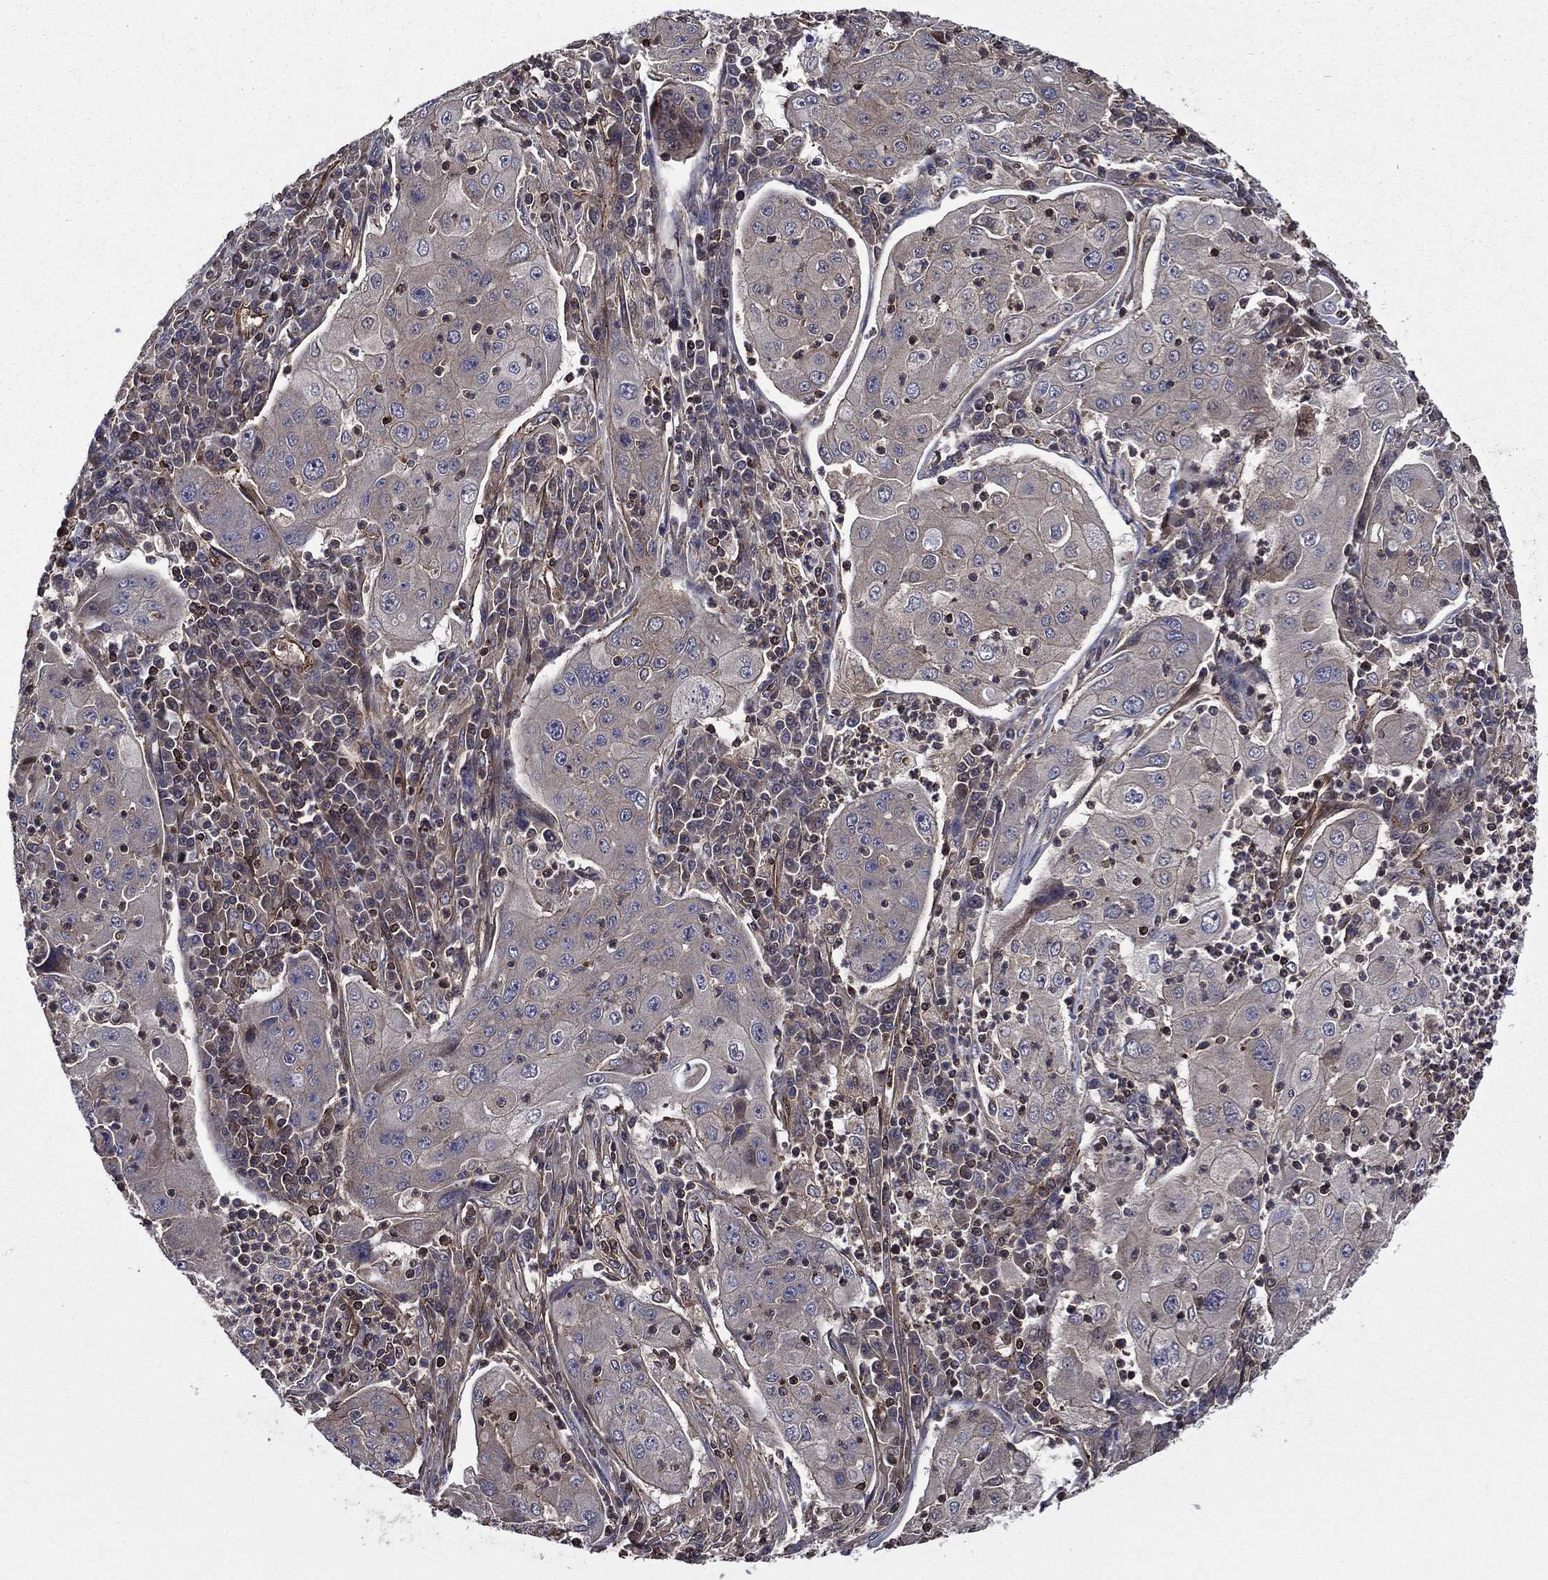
{"staining": {"intensity": "negative", "quantity": "none", "location": "none"}, "tissue": "lung cancer", "cell_type": "Tumor cells", "image_type": "cancer", "snomed": [{"axis": "morphology", "description": "Squamous cell carcinoma, NOS"}, {"axis": "topography", "description": "Lung"}], "caption": "This is a image of immunohistochemistry (IHC) staining of squamous cell carcinoma (lung), which shows no expression in tumor cells.", "gene": "PLPP3", "patient": {"sex": "female", "age": 59}}